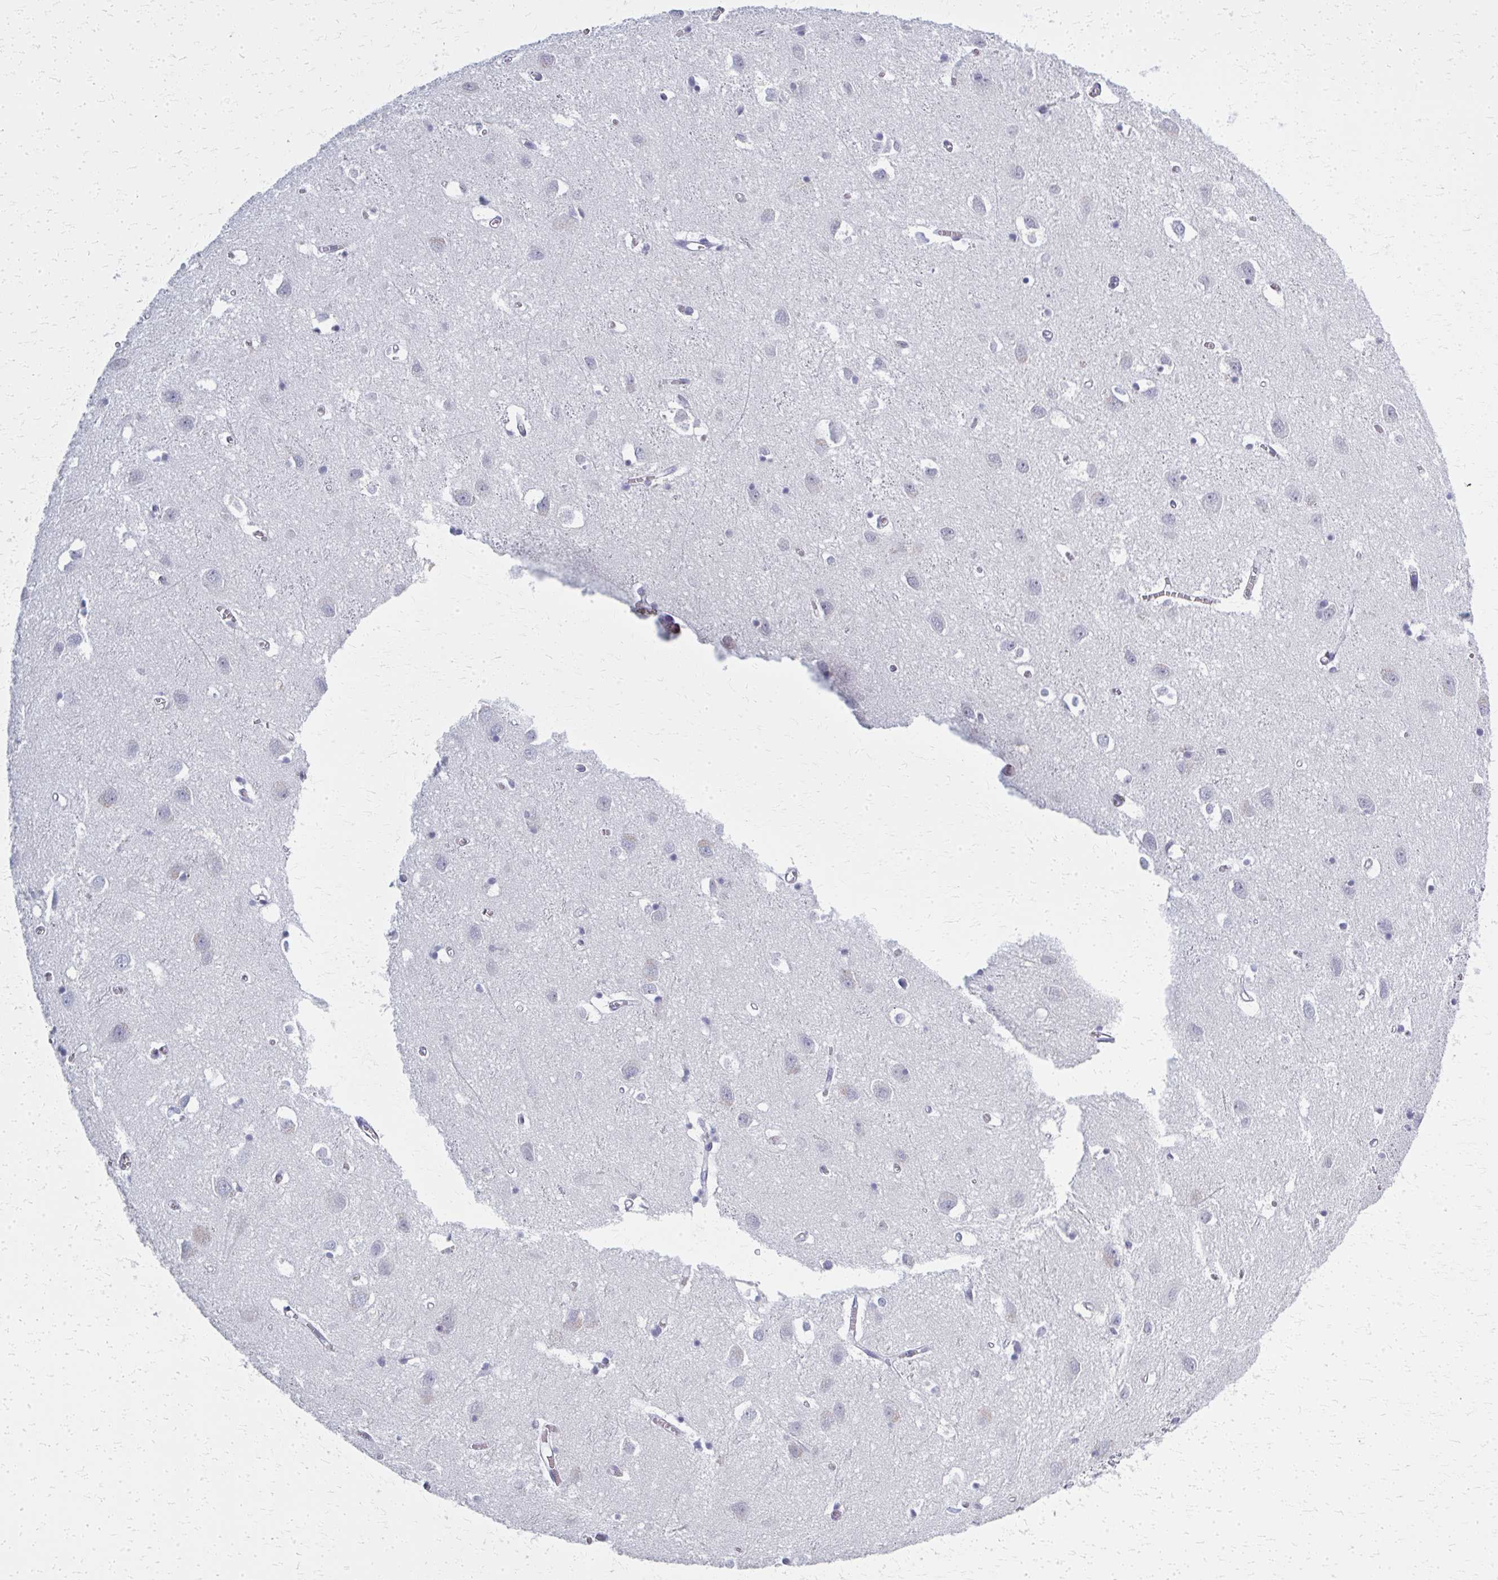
{"staining": {"intensity": "negative", "quantity": "none", "location": "none"}, "tissue": "cerebral cortex", "cell_type": "Endothelial cells", "image_type": "normal", "snomed": [{"axis": "morphology", "description": "Normal tissue, NOS"}, {"axis": "topography", "description": "Cerebral cortex"}], "caption": "Endothelial cells are negative for protein expression in benign human cerebral cortex. (Immunohistochemistry, brightfield microscopy, high magnification).", "gene": "CASQ2", "patient": {"sex": "male", "age": 70}}